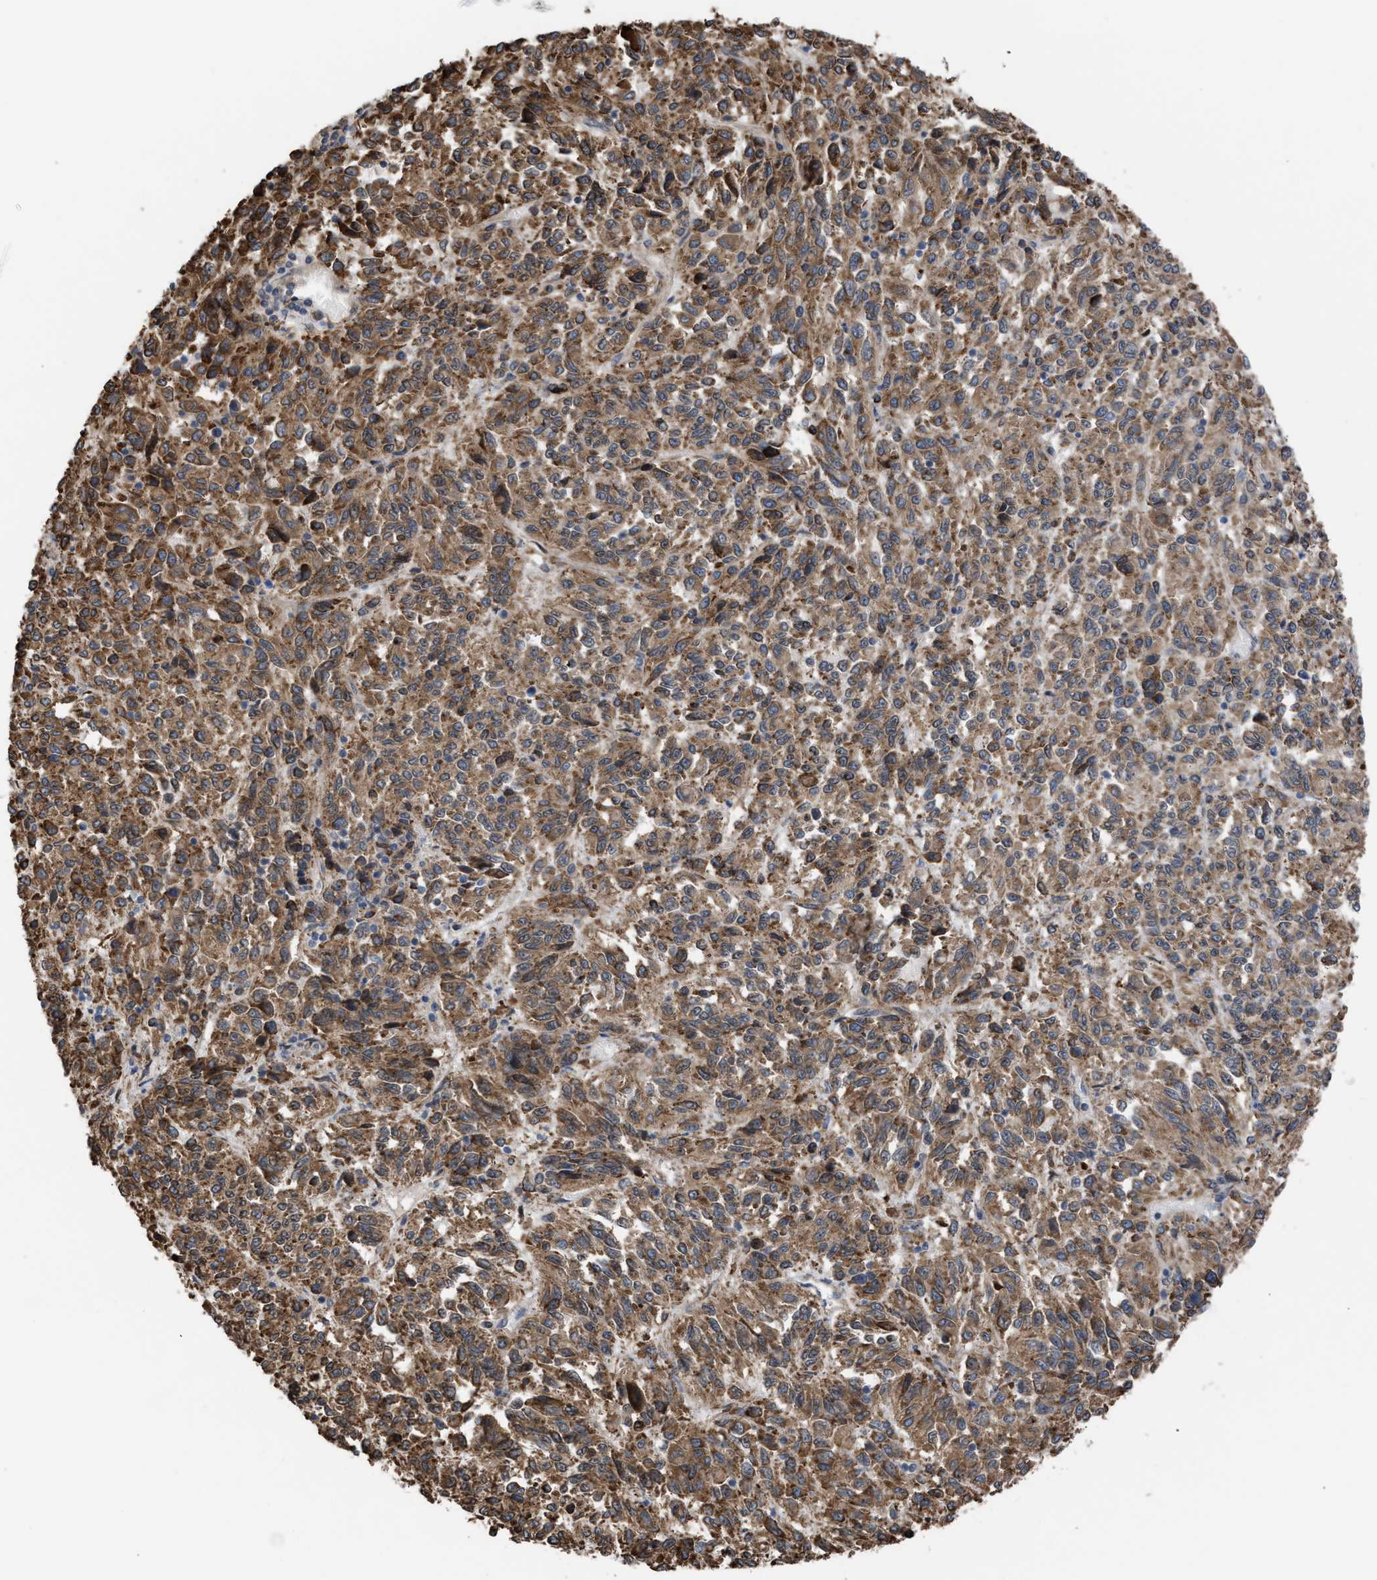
{"staining": {"intensity": "moderate", "quantity": ">75%", "location": "cytoplasmic/membranous"}, "tissue": "melanoma", "cell_type": "Tumor cells", "image_type": "cancer", "snomed": [{"axis": "morphology", "description": "Malignant melanoma, Metastatic site"}, {"axis": "topography", "description": "Lung"}], "caption": "Immunohistochemical staining of human malignant melanoma (metastatic site) reveals moderate cytoplasmic/membranous protein expression in about >75% of tumor cells.", "gene": "TP53BP2", "patient": {"sex": "male", "age": 64}}